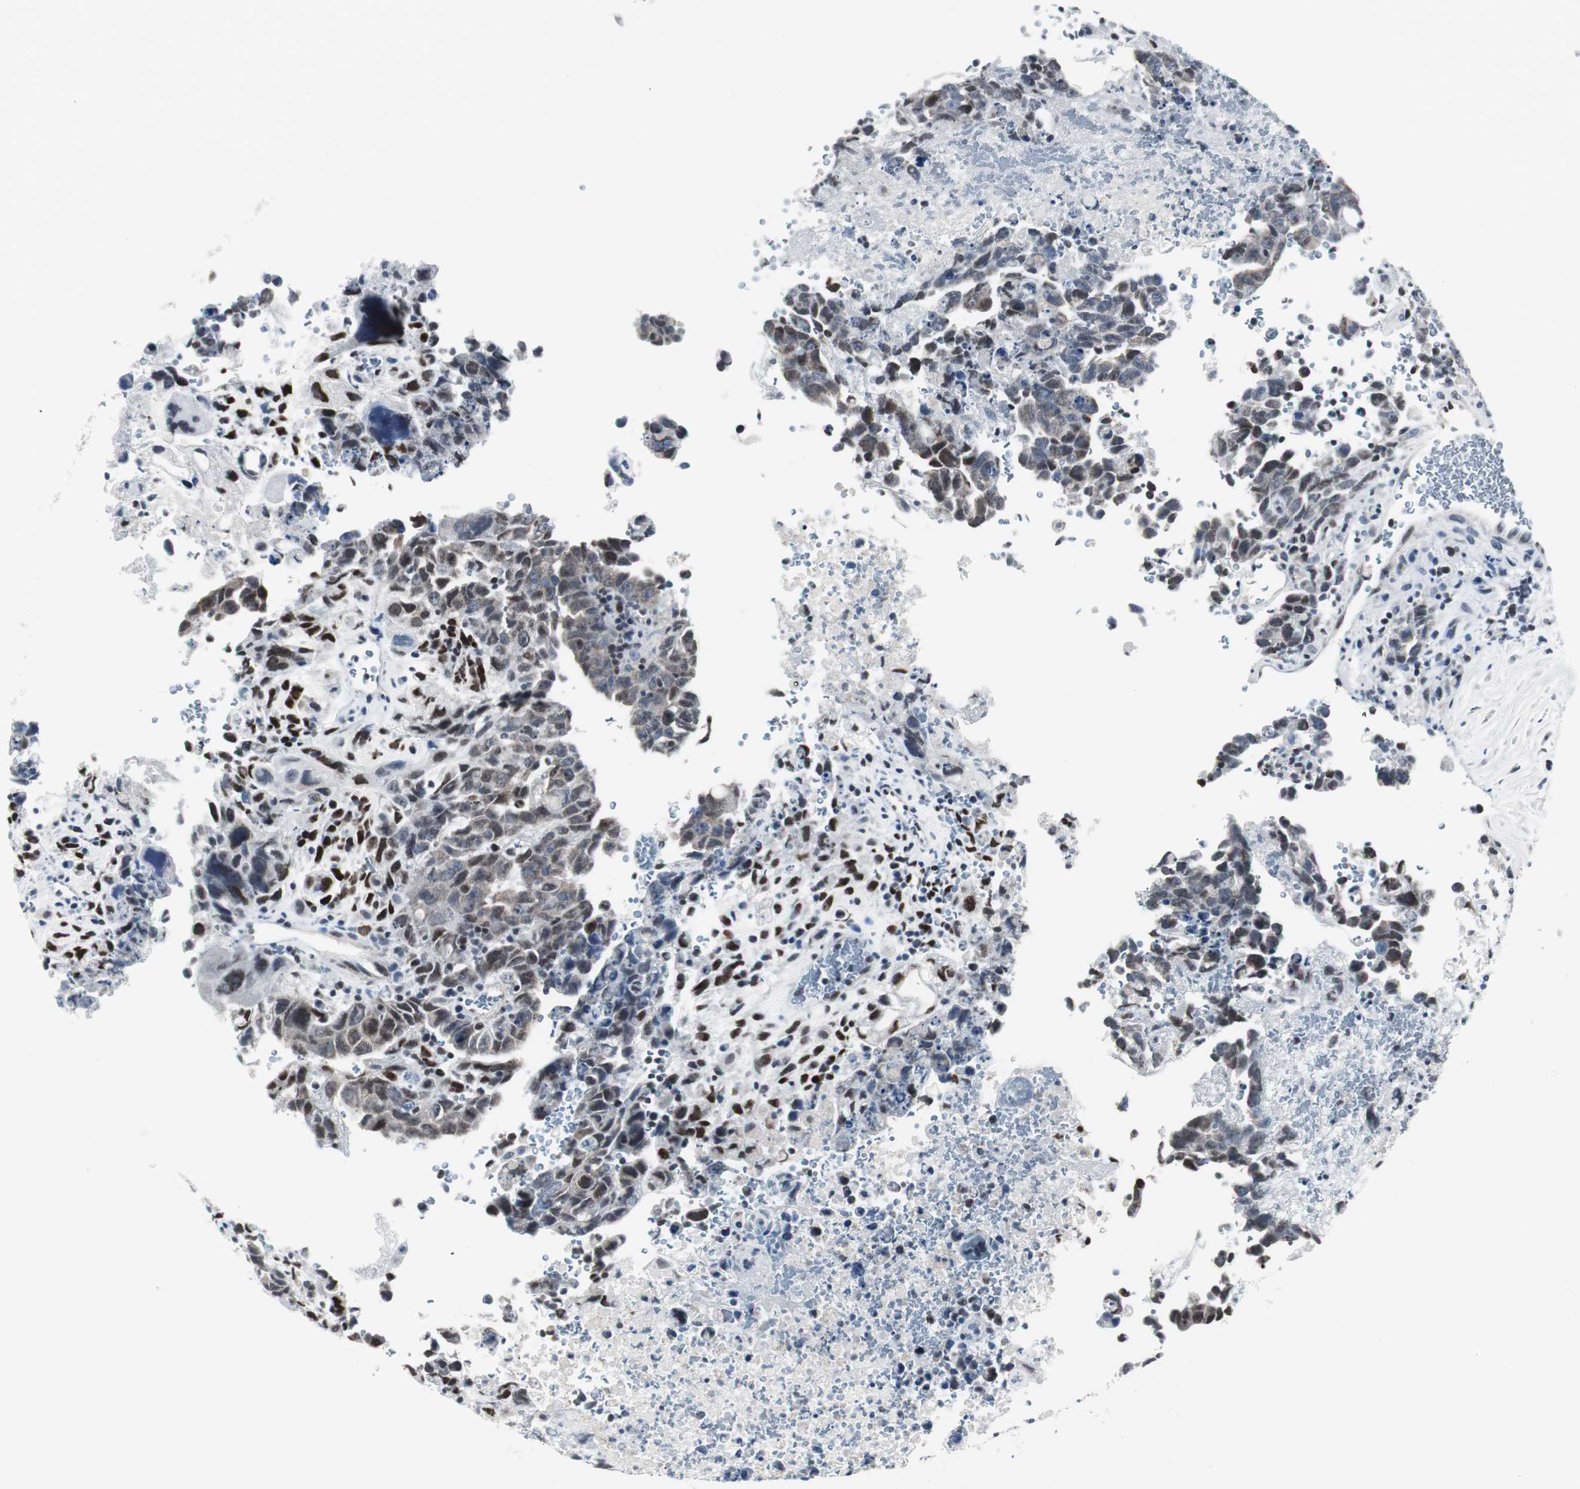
{"staining": {"intensity": "weak", "quantity": ">75%", "location": "nuclear"}, "tissue": "testis cancer", "cell_type": "Tumor cells", "image_type": "cancer", "snomed": [{"axis": "morphology", "description": "Carcinoma, Embryonal, NOS"}, {"axis": "topography", "description": "Testis"}], "caption": "Immunohistochemical staining of human testis cancer shows weak nuclear protein positivity in approximately >75% of tumor cells.", "gene": "MTA1", "patient": {"sex": "male", "age": 28}}